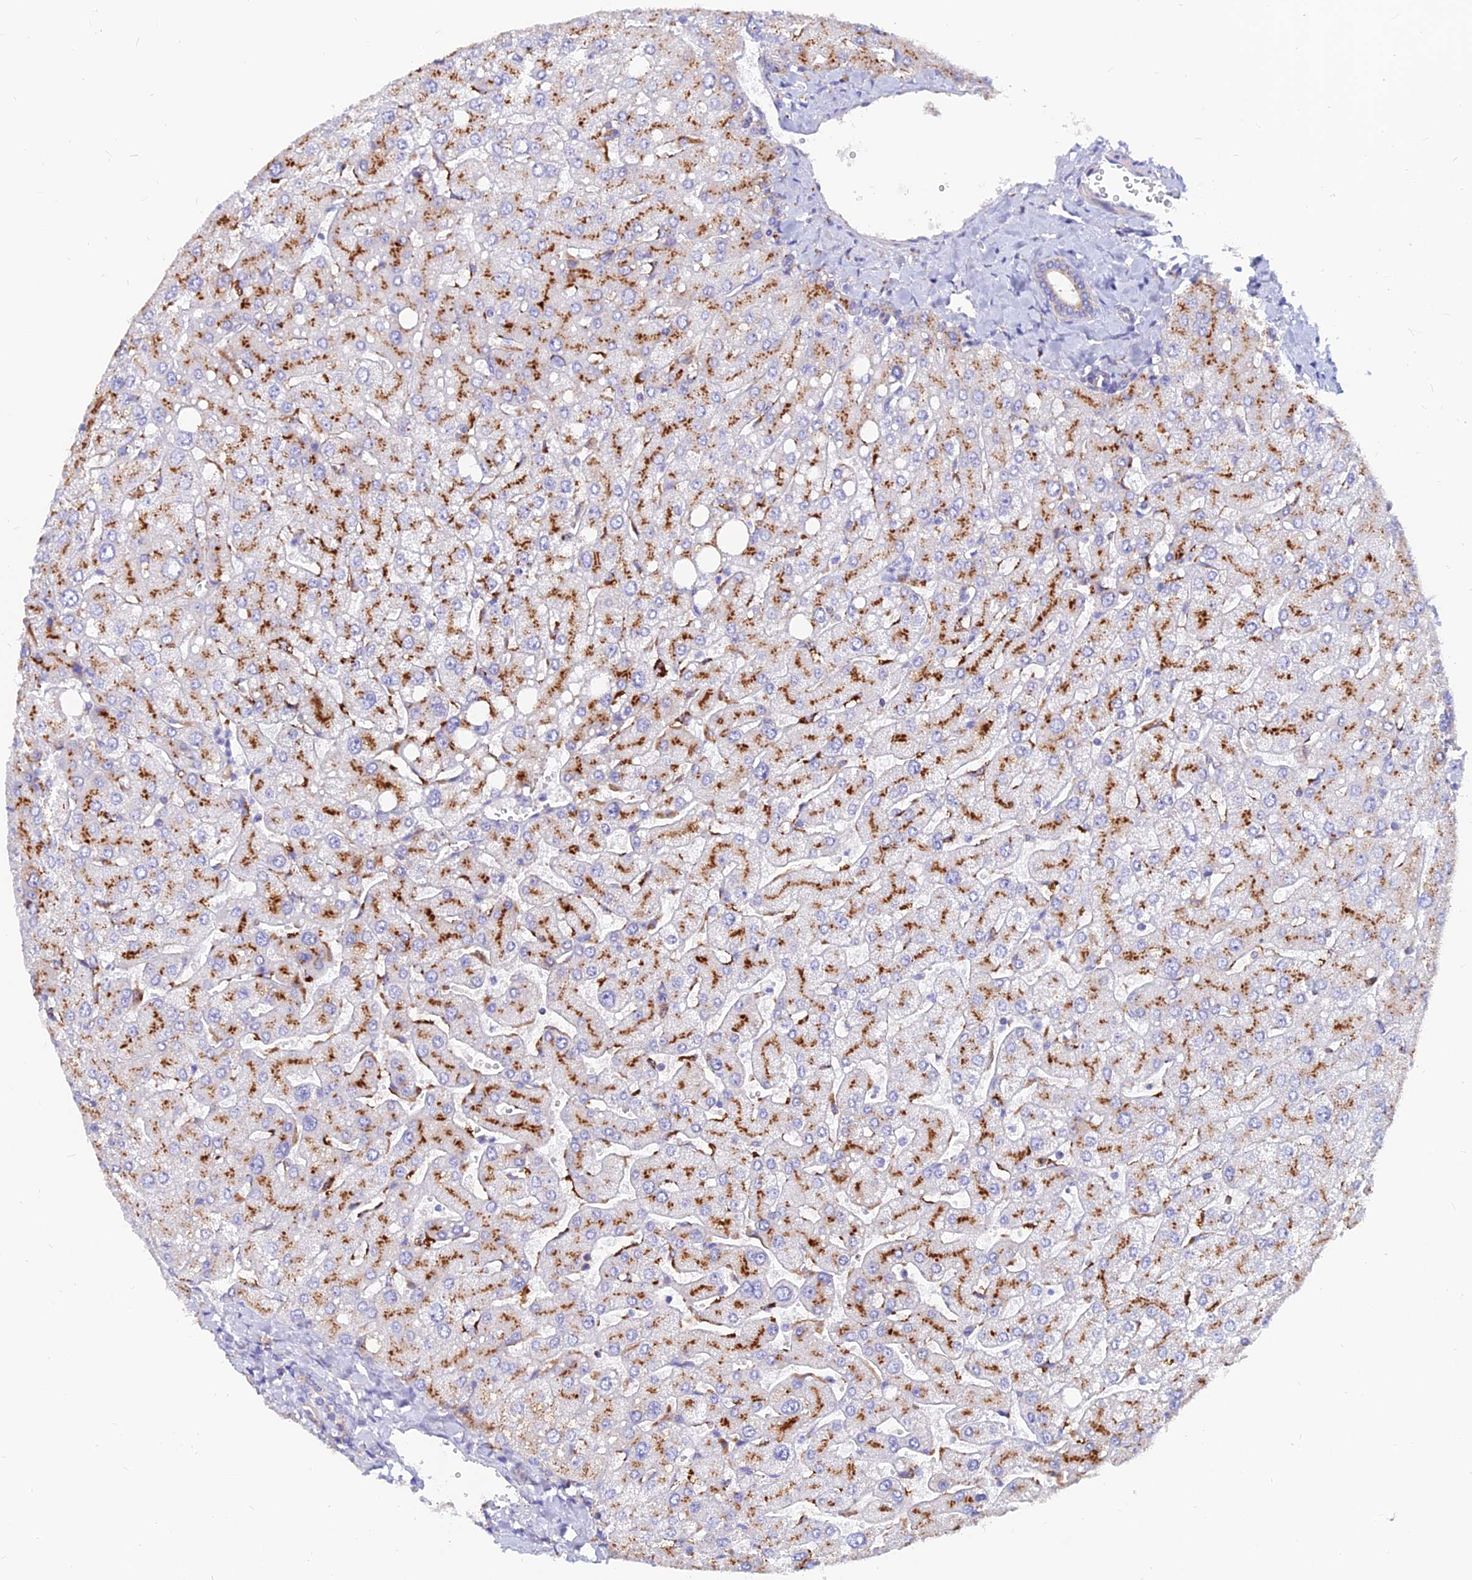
{"staining": {"intensity": "weak", "quantity": "25%-75%", "location": "cytoplasmic/membranous"}, "tissue": "liver", "cell_type": "Cholangiocytes", "image_type": "normal", "snomed": [{"axis": "morphology", "description": "Normal tissue, NOS"}, {"axis": "topography", "description": "Liver"}], "caption": "Benign liver reveals weak cytoplasmic/membranous expression in approximately 25%-75% of cholangiocytes, visualized by immunohistochemistry. (IHC, brightfield microscopy, high magnification).", "gene": "SPNS1", "patient": {"sex": "male", "age": 55}}